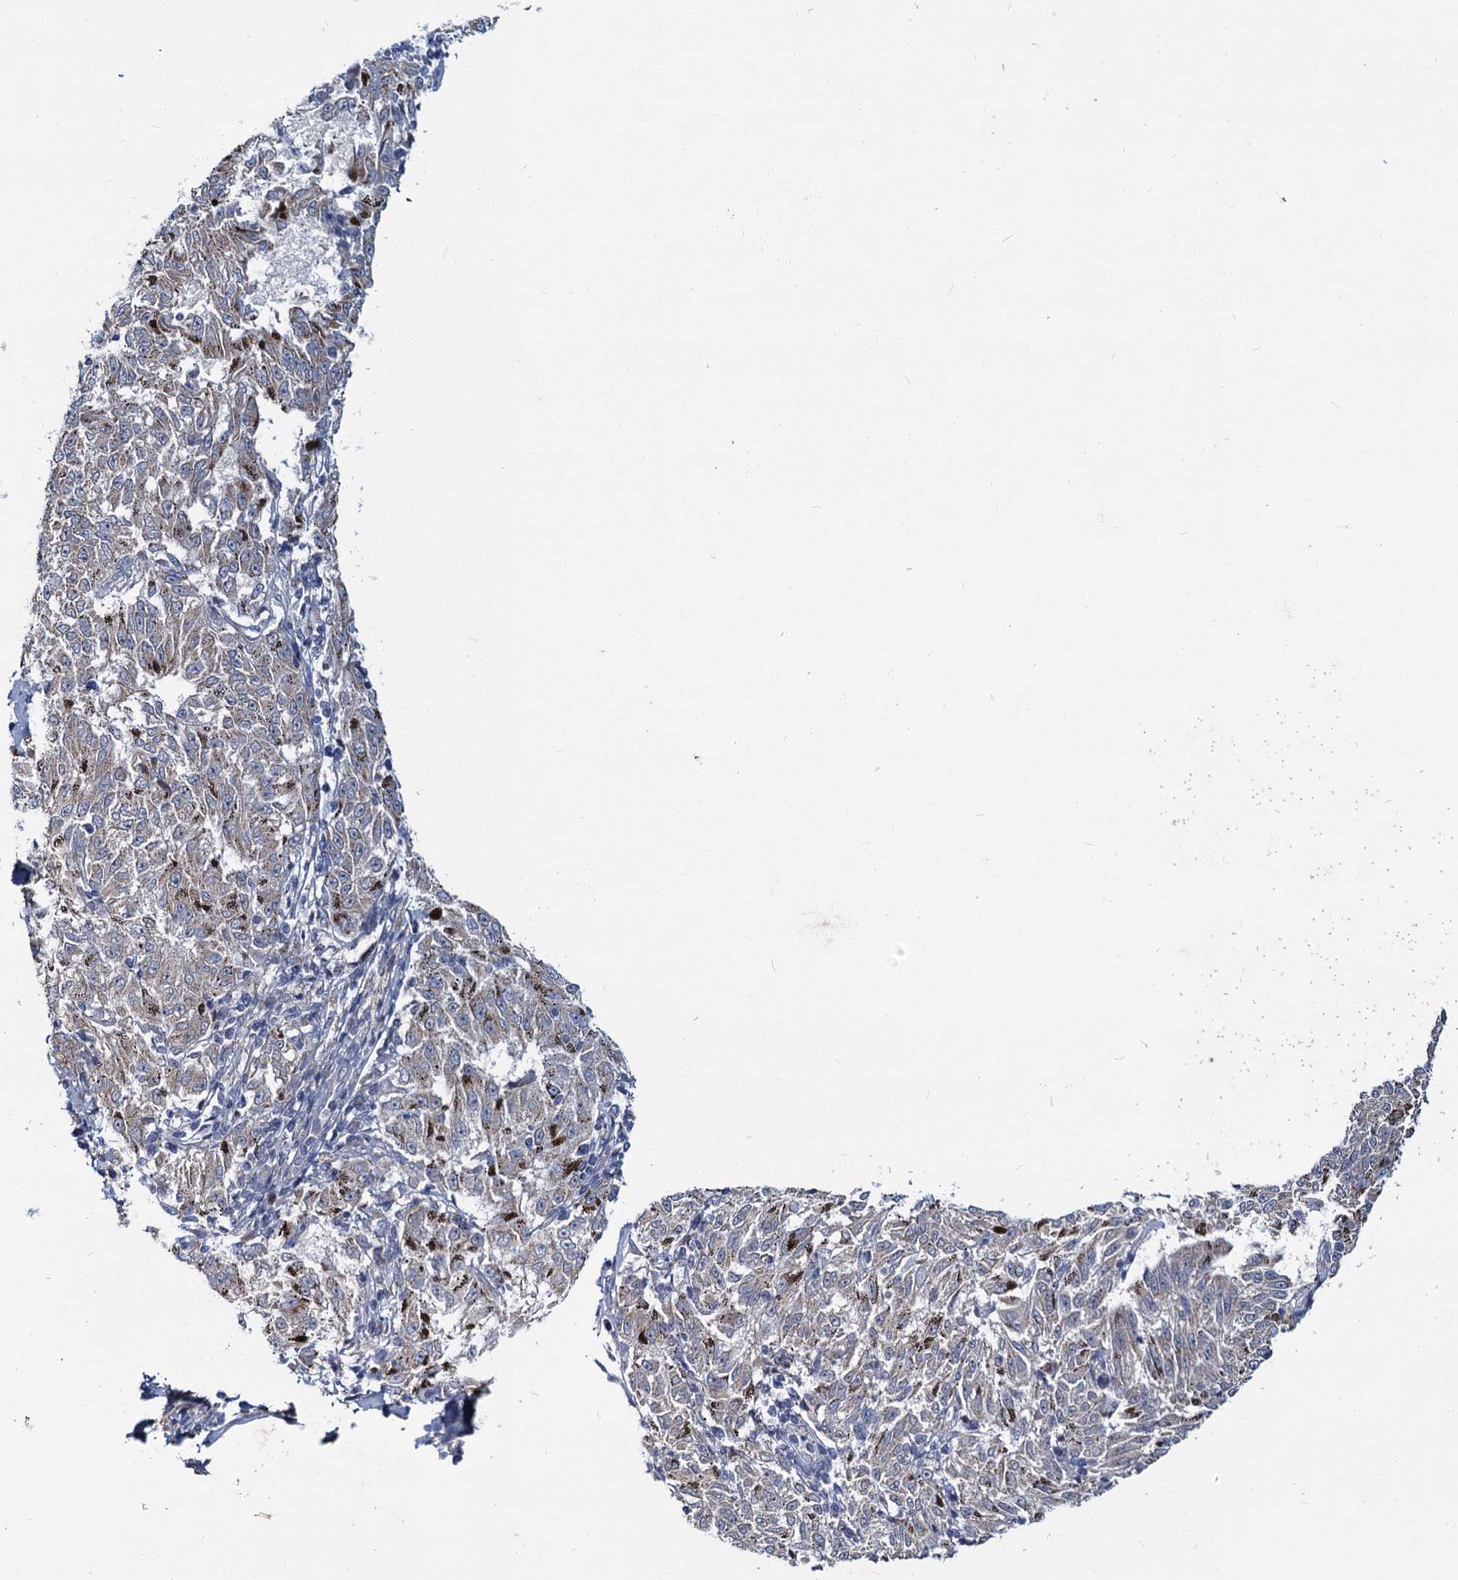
{"staining": {"intensity": "negative", "quantity": "none", "location": "none"}, "tissue": "melanoma", "cell_type": "Tumor cells", "image_type": "cancer", "snomed": [{"axis": "morphology", "description": "Malignant melanoma, NOS"}, {"axis": "topography", "description": "Skin"}], "caption": "The immunohistochemistry image has no significant staining in tumor cells of melanoma tissue.", "gene": "DCUN1D2", "patient": {"sex": "female", "age": 72}}